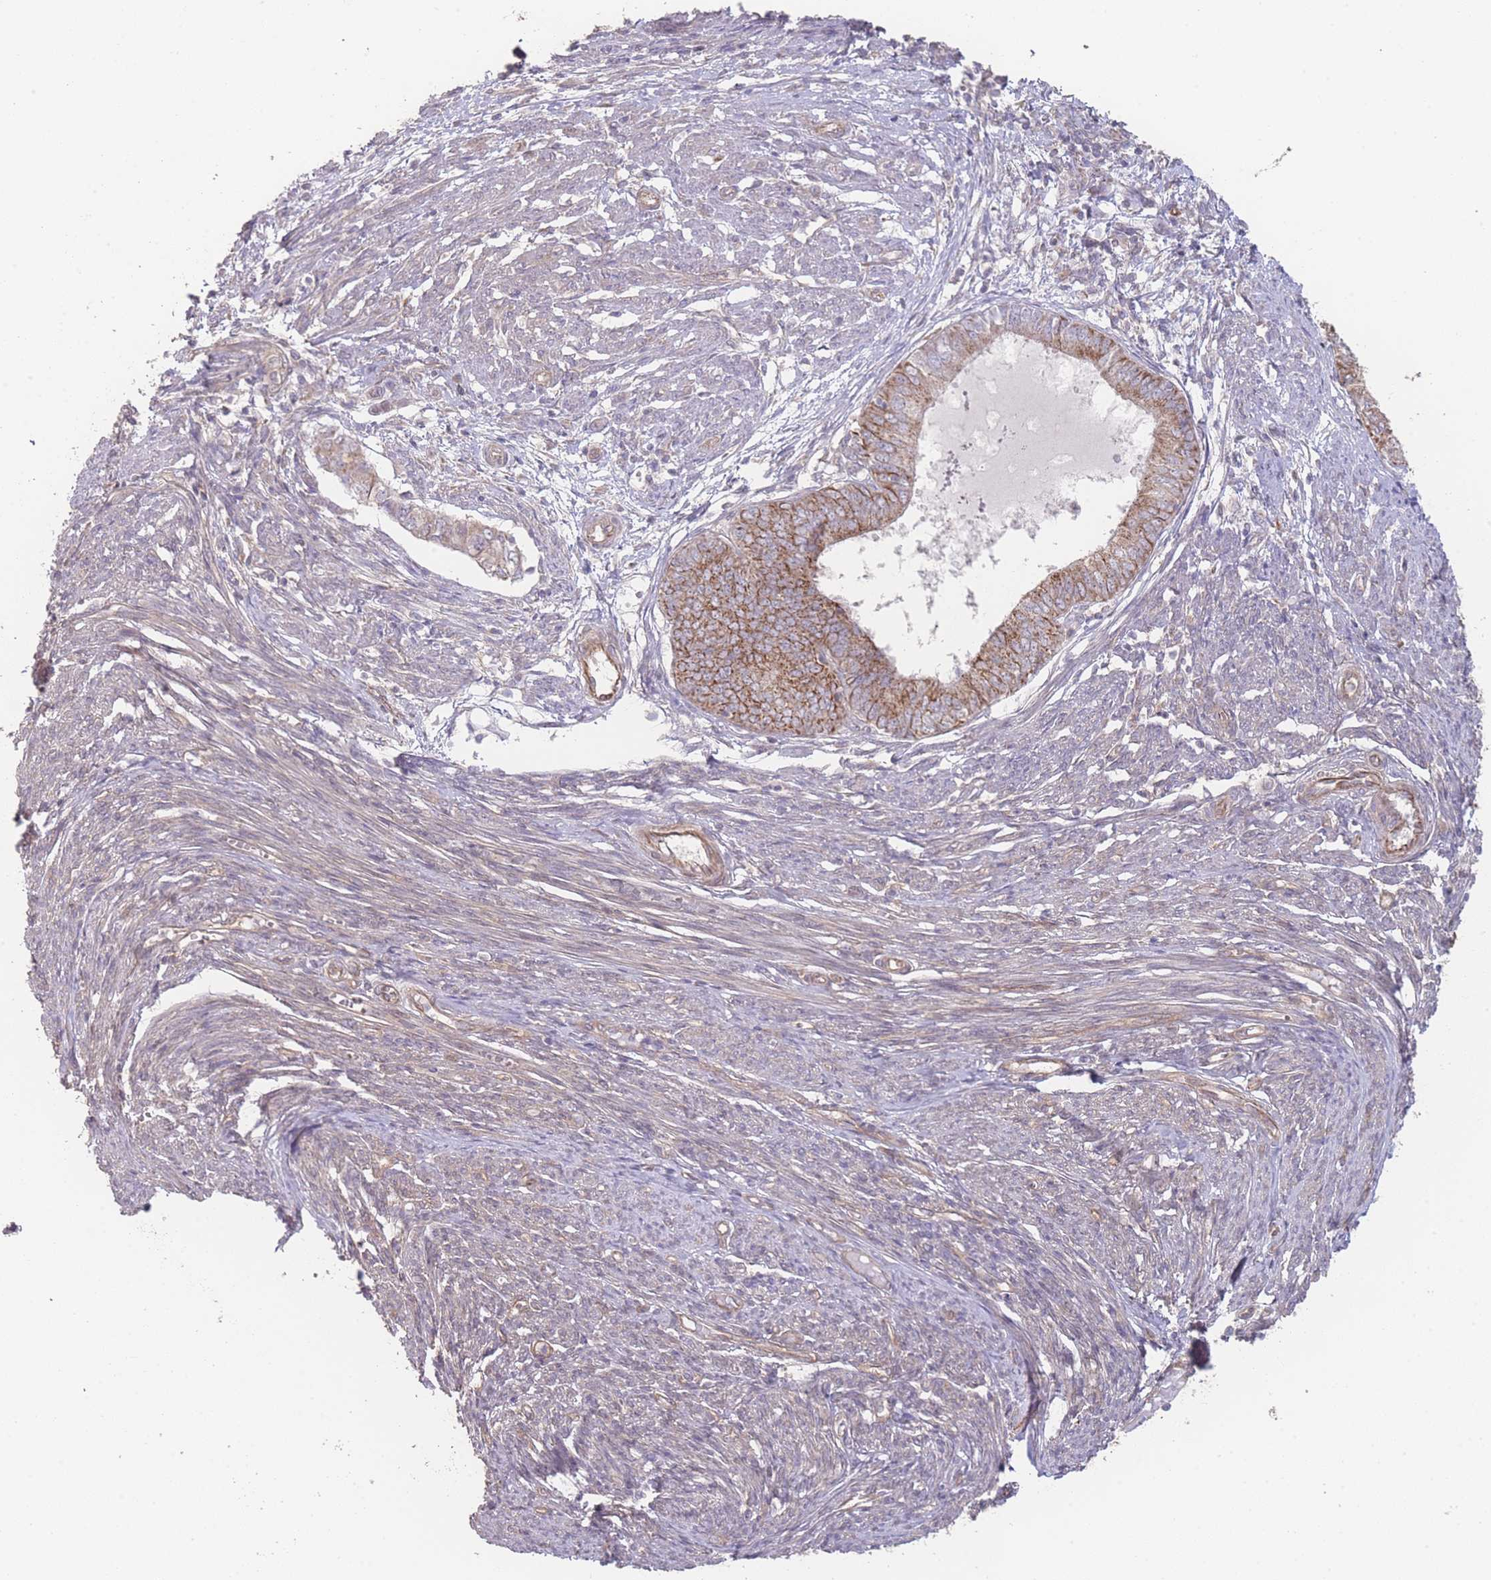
{"staining": {"intensity": "moderate", "quantity": ">75%", "location": "cytoplasmic/membranous"}, "tissue": "endometrial cancer", "cell_type": "Tumor cells", "image_type": "cancer", "snomed": [{"axis": "morphology", "description": "Adenocarcinoma, NOS"}, {"axis": "topography", "description": "Endometrium"}], "caption": "The immunohistochemical stain highlights moderate cytoplasmic/membranous positivity in tumor cells of endometrial adenocarcinoma tissue. (Brightfield microscopy of DAB IHC at high magnification).", "gene": "PXMP4", "patient": {"sex": "female", "age": 62}}